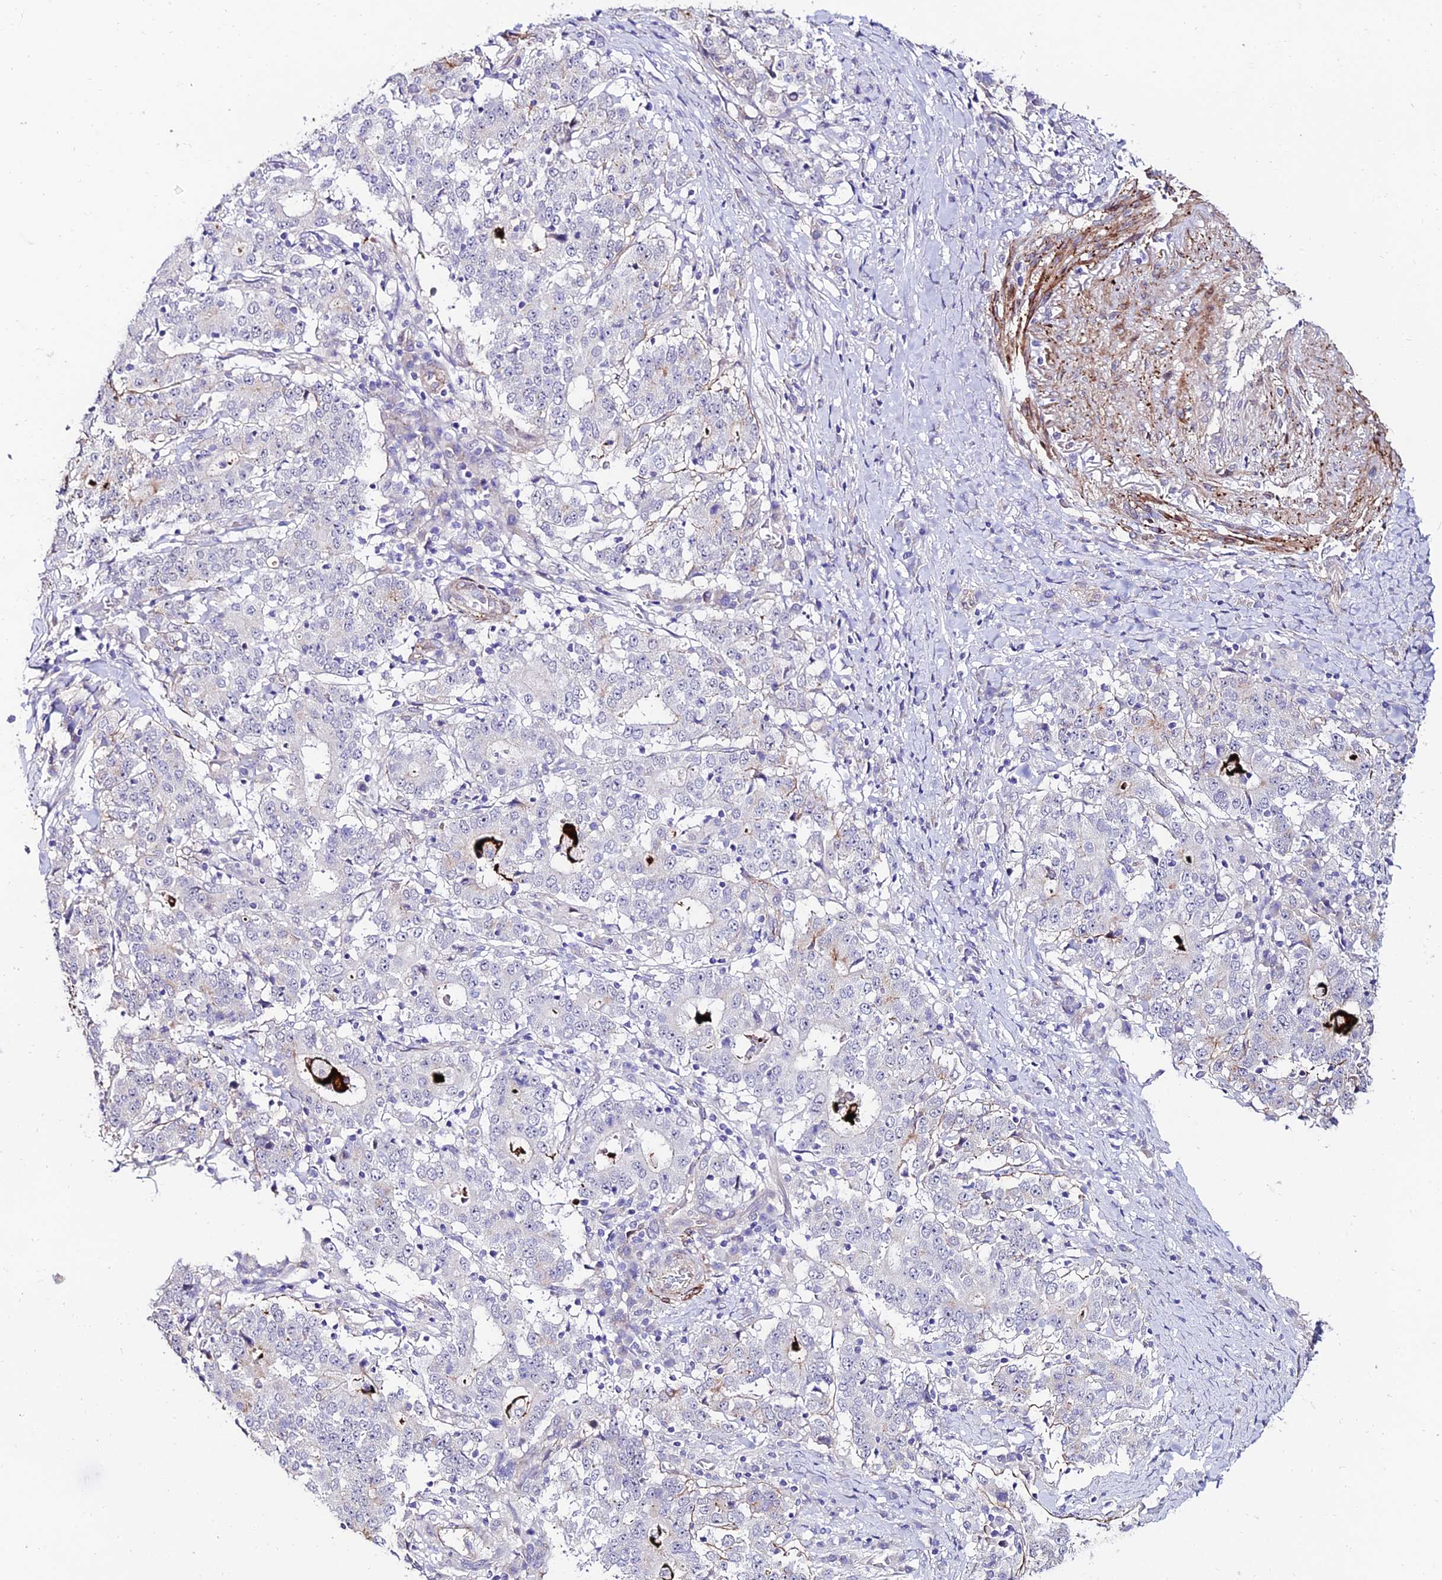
{"staining": {"intensity": "negative", "quantity": "none", "location": "none"}, "tissue": "stomach cancer", "cell_type": "Tumor cells", "image_type": "cancer", "snomed": [{"axis": "morphology", "description": "Adenocarcinoma, NOS"}, {"axis": "topography", "description": "Stomach"}], "caption": "A photomicrograph of adenocarcinoma (stomach) stained for a protein demonstrates no brown staining in tumor cells.", "gene": "ALDH3B2", "patient": {"sex": "male", "age": 59}}